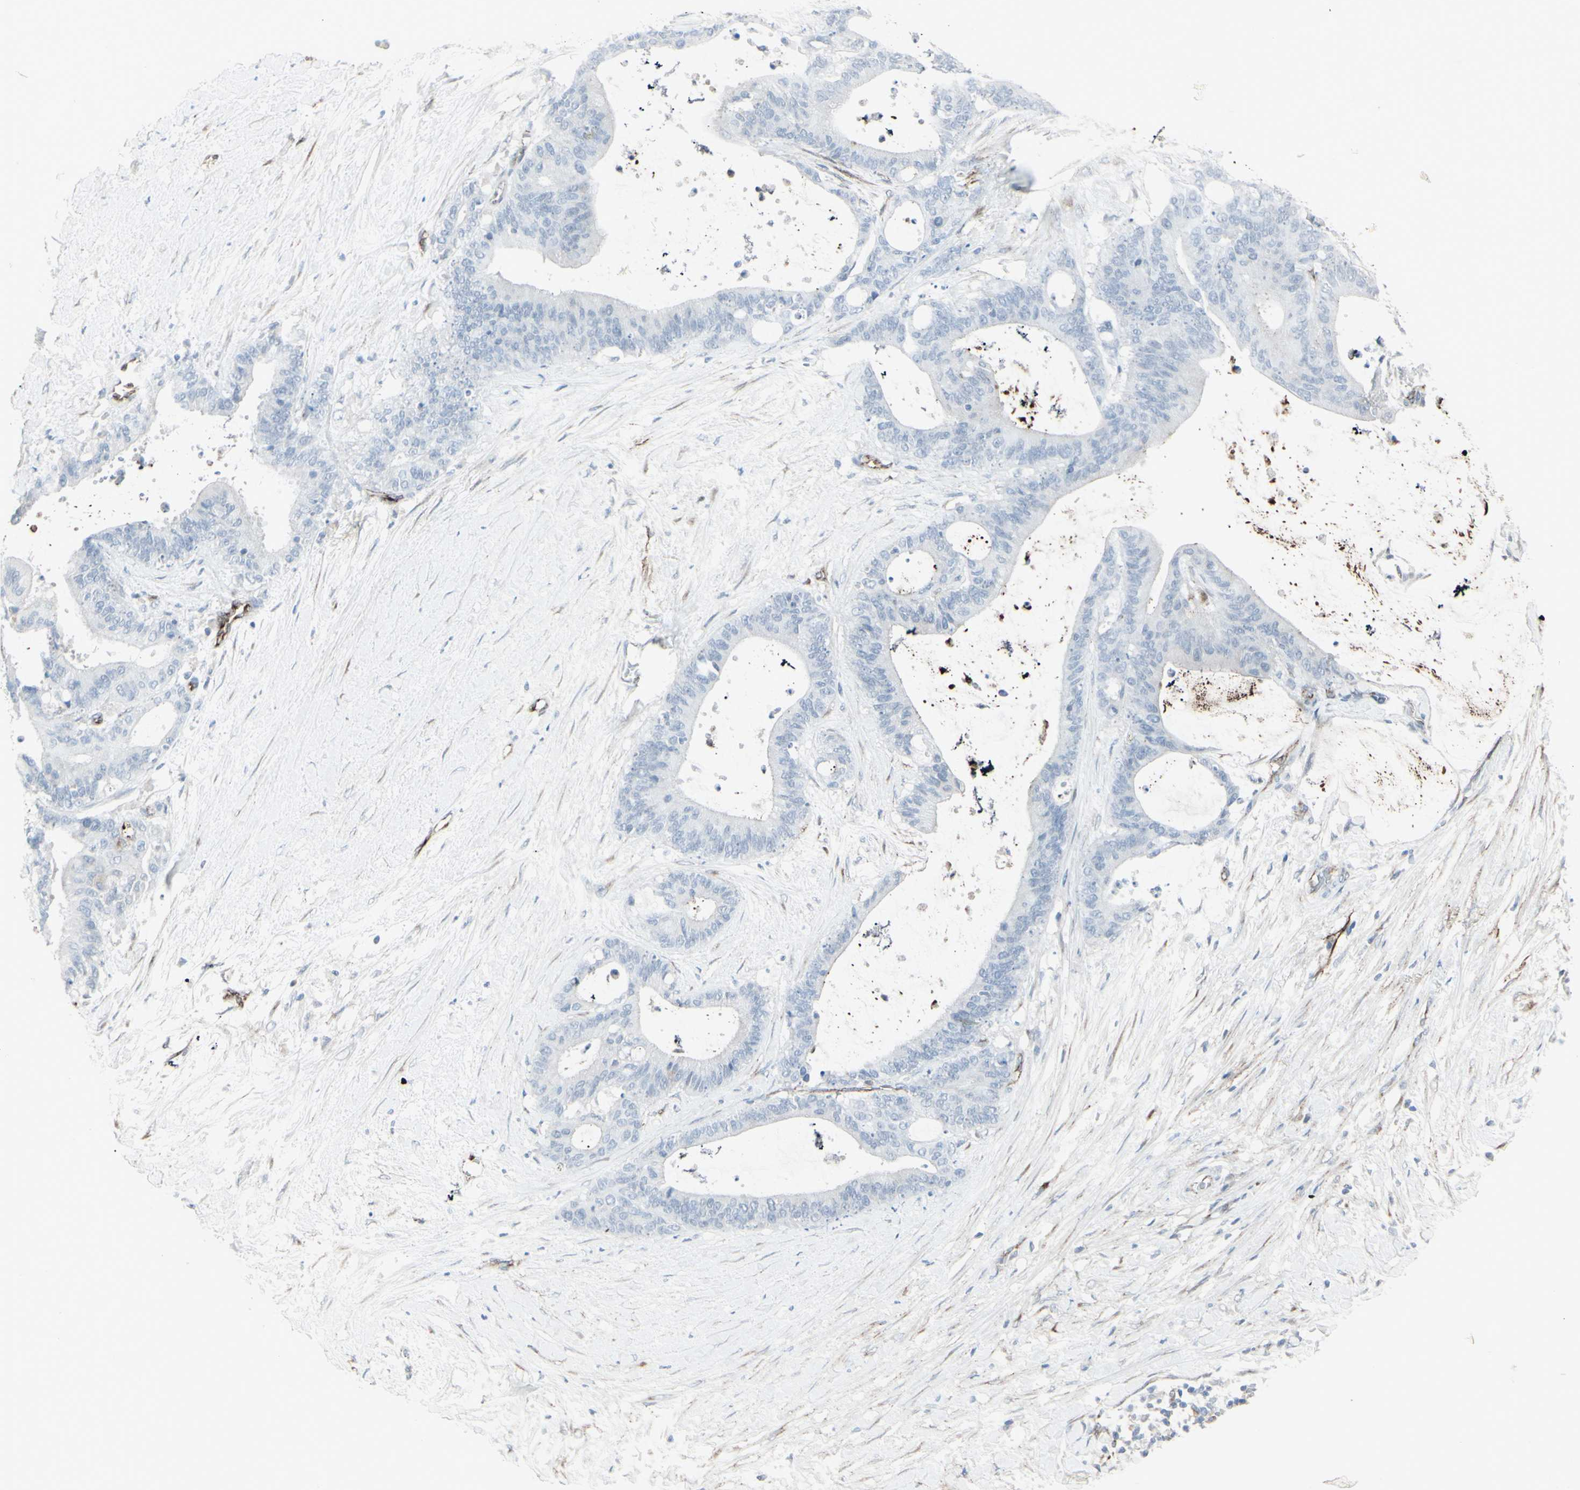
{"staining": {"intensity": "negative", "quantity": "none", "location": "none"}, "tissue": "liver cancer", "cell_type": "Tumor cells", "image_type": "cancer", "snomed": [{"axis": "morphology", "description": "Cholangiocarcinoma"}, {"axis": "topography", "description": "Liver"}], "caption": "Immunohistochemical staining of liver cholangiocarcinoma exhibits no significant staining in tumor cells. (Brightfield microscopy of DAB immunohistochemistry at high magnification).", "gene": "GJA1", "patient": {"sex": "female", "age": 73}}